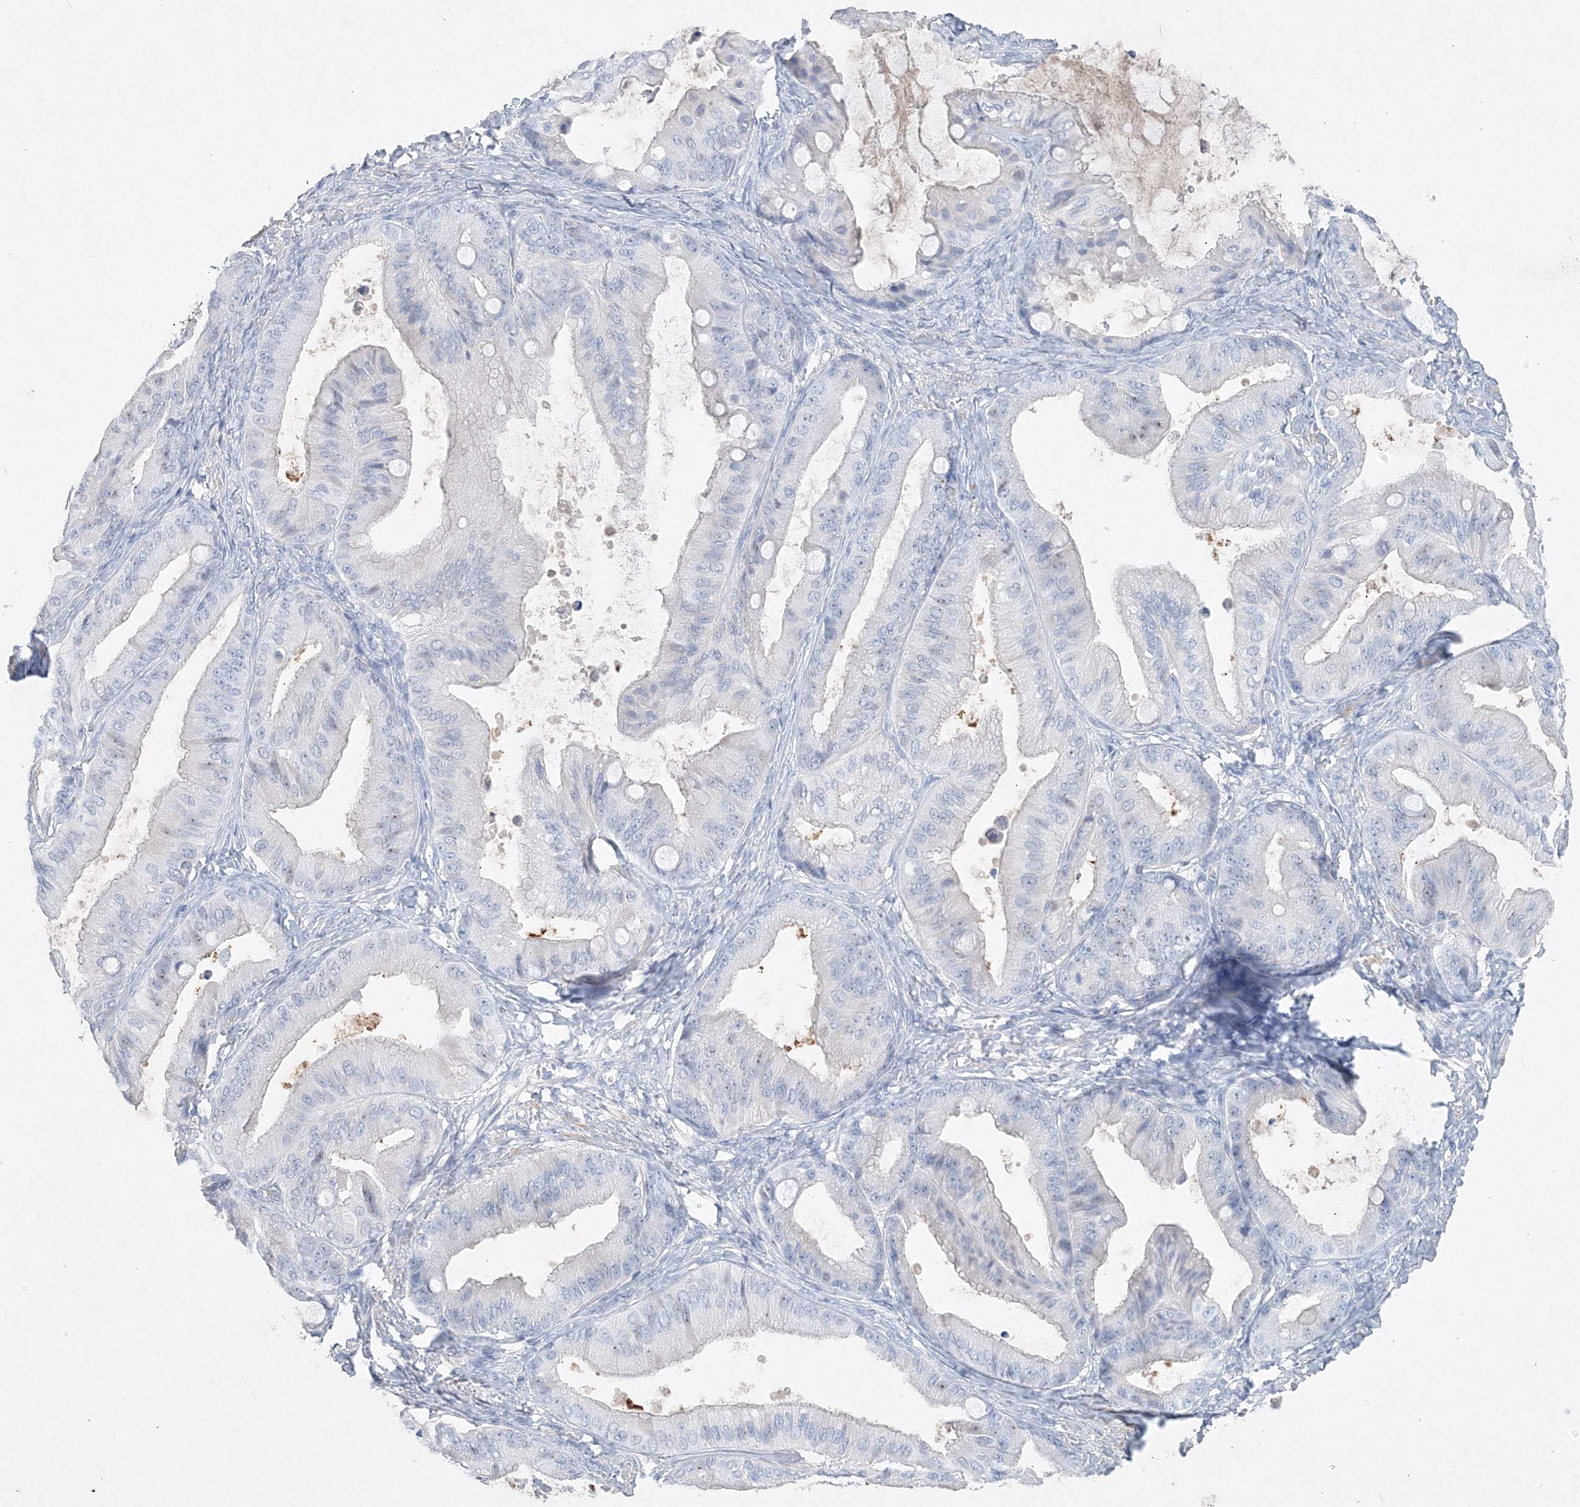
{"staining": {"intensity": "negative", "quantity": "none", "location": "none"}, "tissue": "ovarian cancer", "cell_type": "Tumor cells", "image_type": "cancer", "snomed": [{"axis": "morphology", "description": "Cystadenocarcinoma, mucinous, NOS"}, {"axis": "topography", "description": "Ovary"}], "caption": "IHC micrograph of neoplastic tissue: human ovarian cancer stained with DAB (3,3'-diaminobenzidine) displays no significant protein staining in tumor cells.", "gene": "OSBPL6", "patient": {"sex": "female", "age": 71}}